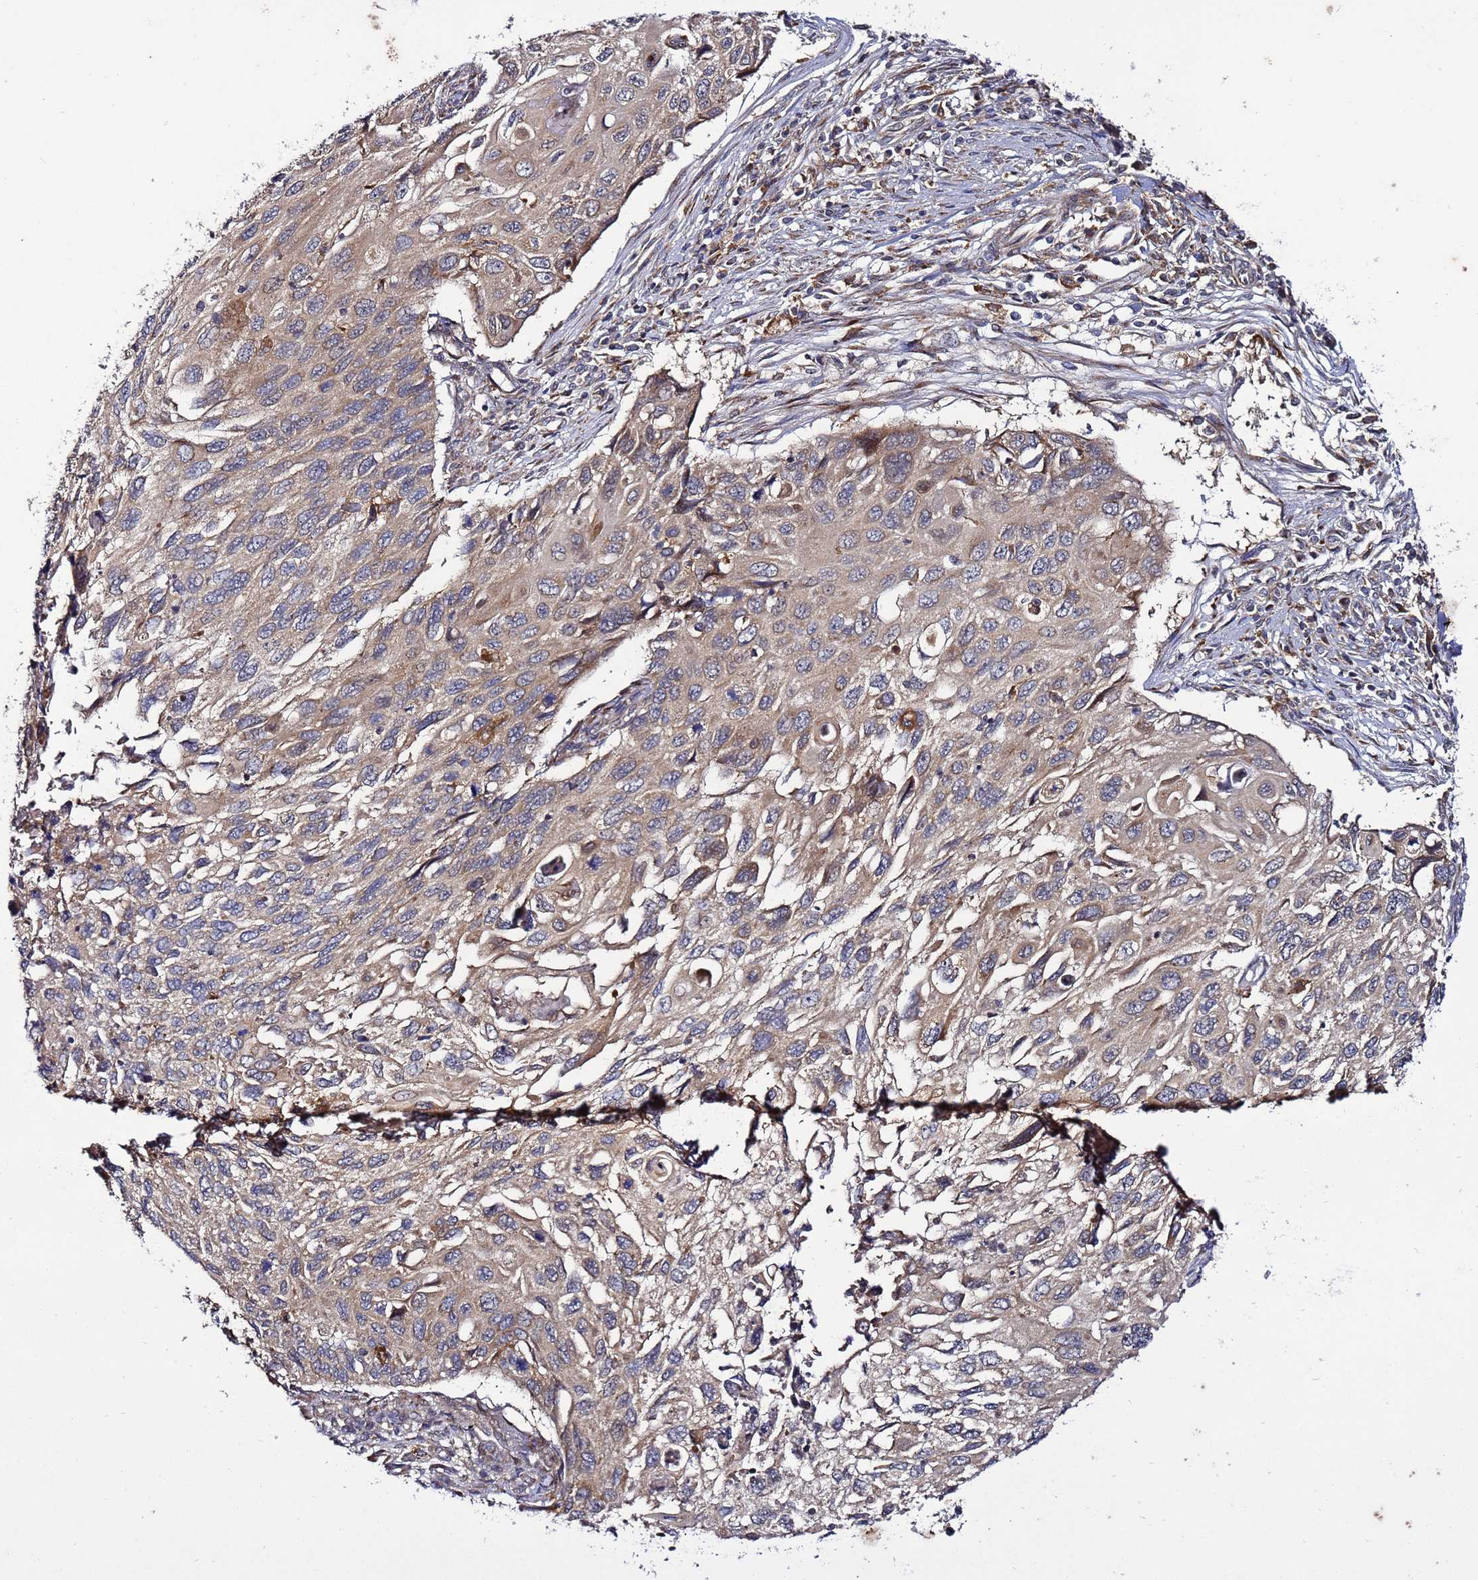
{"staining": {"intensity": "weak", "quantity": ">75%", "location": "cytoplasmic/membranous"}, "tissue": "cervical cancer", "cell_type": "Tumor cells", "image_type": "cancer", "snomed": [{"axis": "morphology", "description": "Squamous cell carcinoma, NOS"}, {"axis": "topography", "description": "Cervix"}], "caption": "A brown stain highlights weak cytoplasmic/membranous staining of a protein in human cervical cancer (squamous cell carcinoma) tumor cells.", "gene": "TMEM176B", "patient": {"sex": "female", "age": 70}}